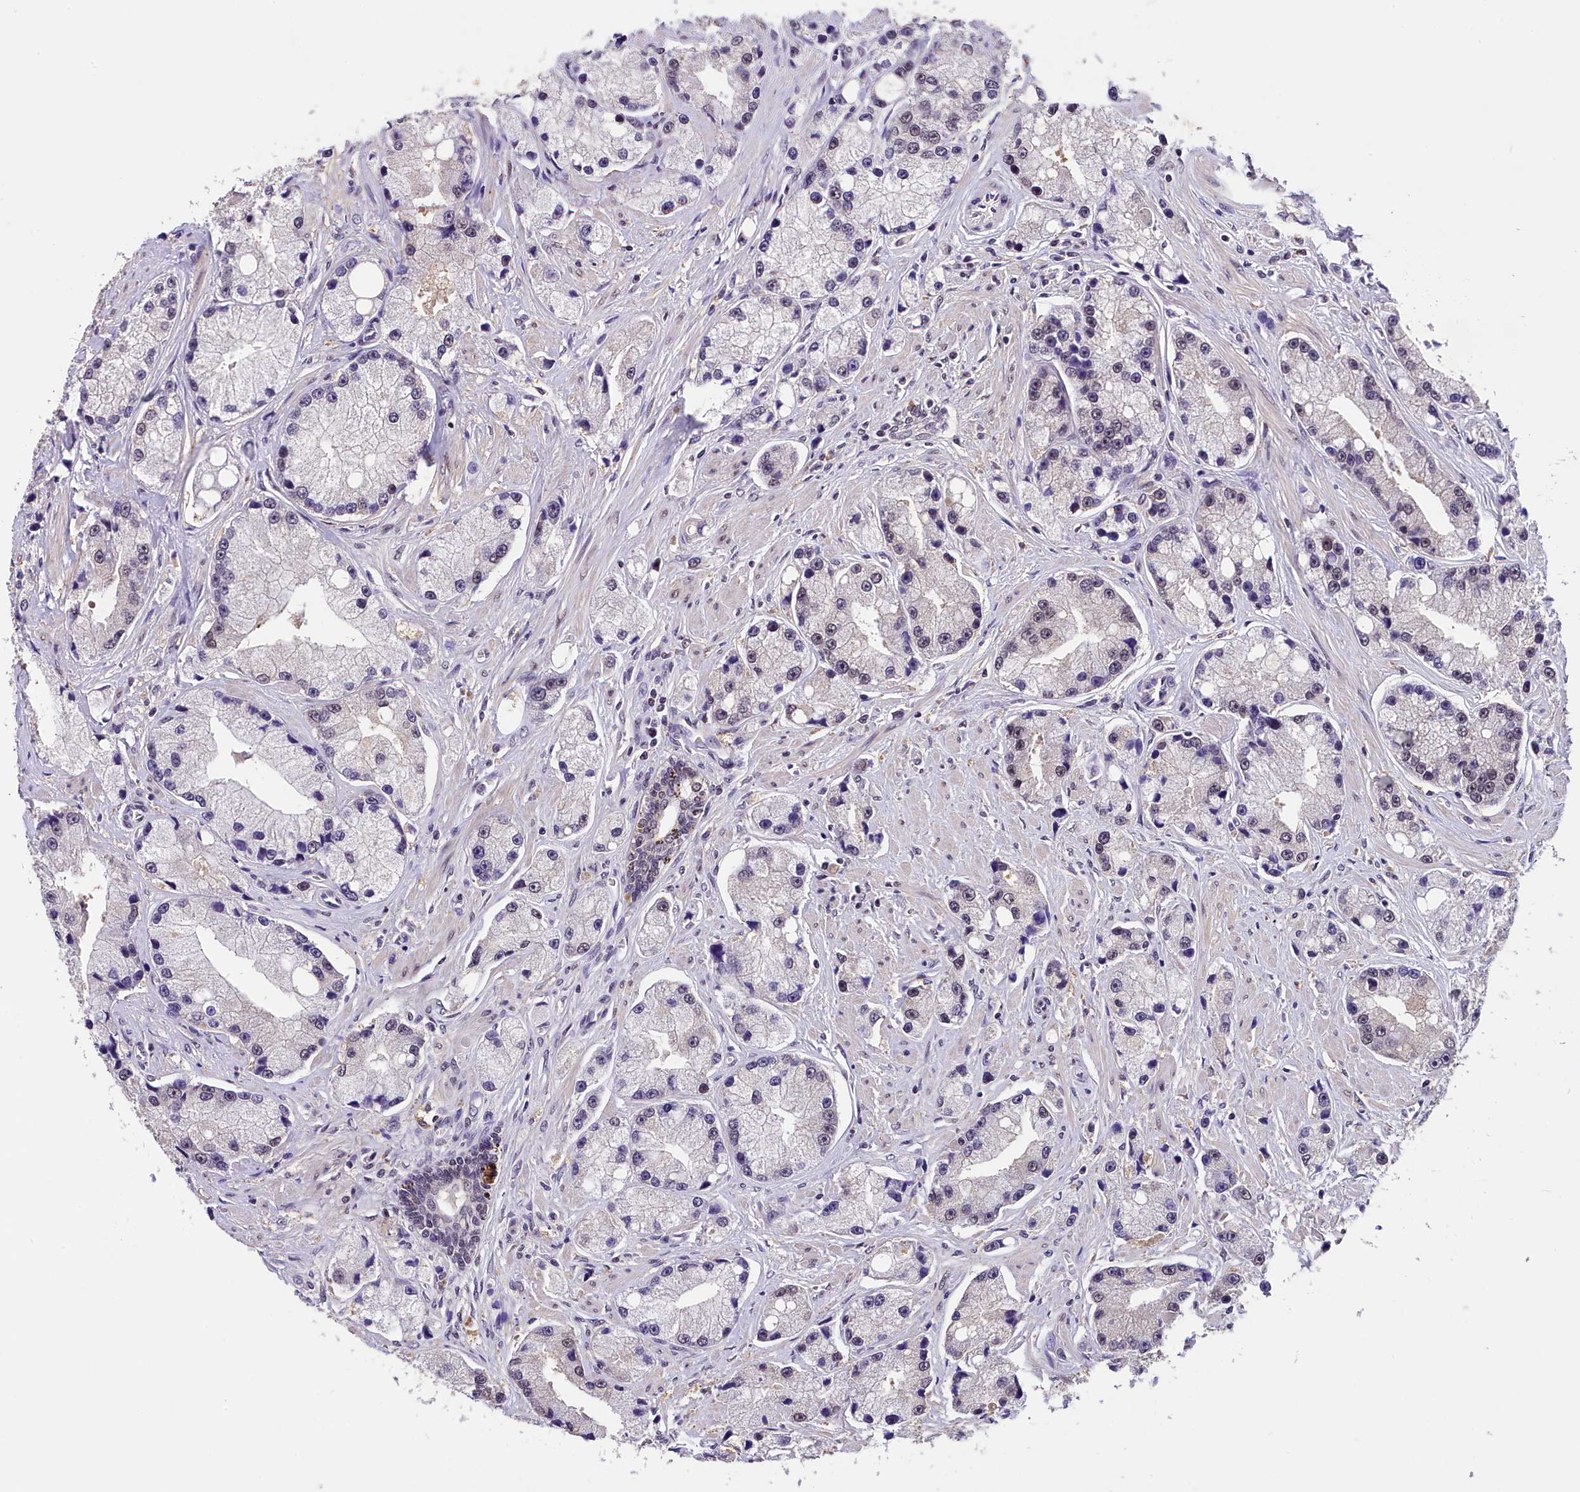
{"staining": {"intensity": "weak", "quantity": "<25%", "location": "nuclear"}, "tissue": "prostate cancer", "cell_type": "Tumor cells", "image_type": "cancer", "snomed": [{"axis": "morphology", "description": "Adenocarcinoma, High grade"}, {"axis": "topography", "description": "Prostate"}], "caption": "Tumor cells show no significant protein staining in high-grade adenocarcinoma (prostate).", "gene": "ZC3H4", "patient": {"sex": "male", "age": 74}}